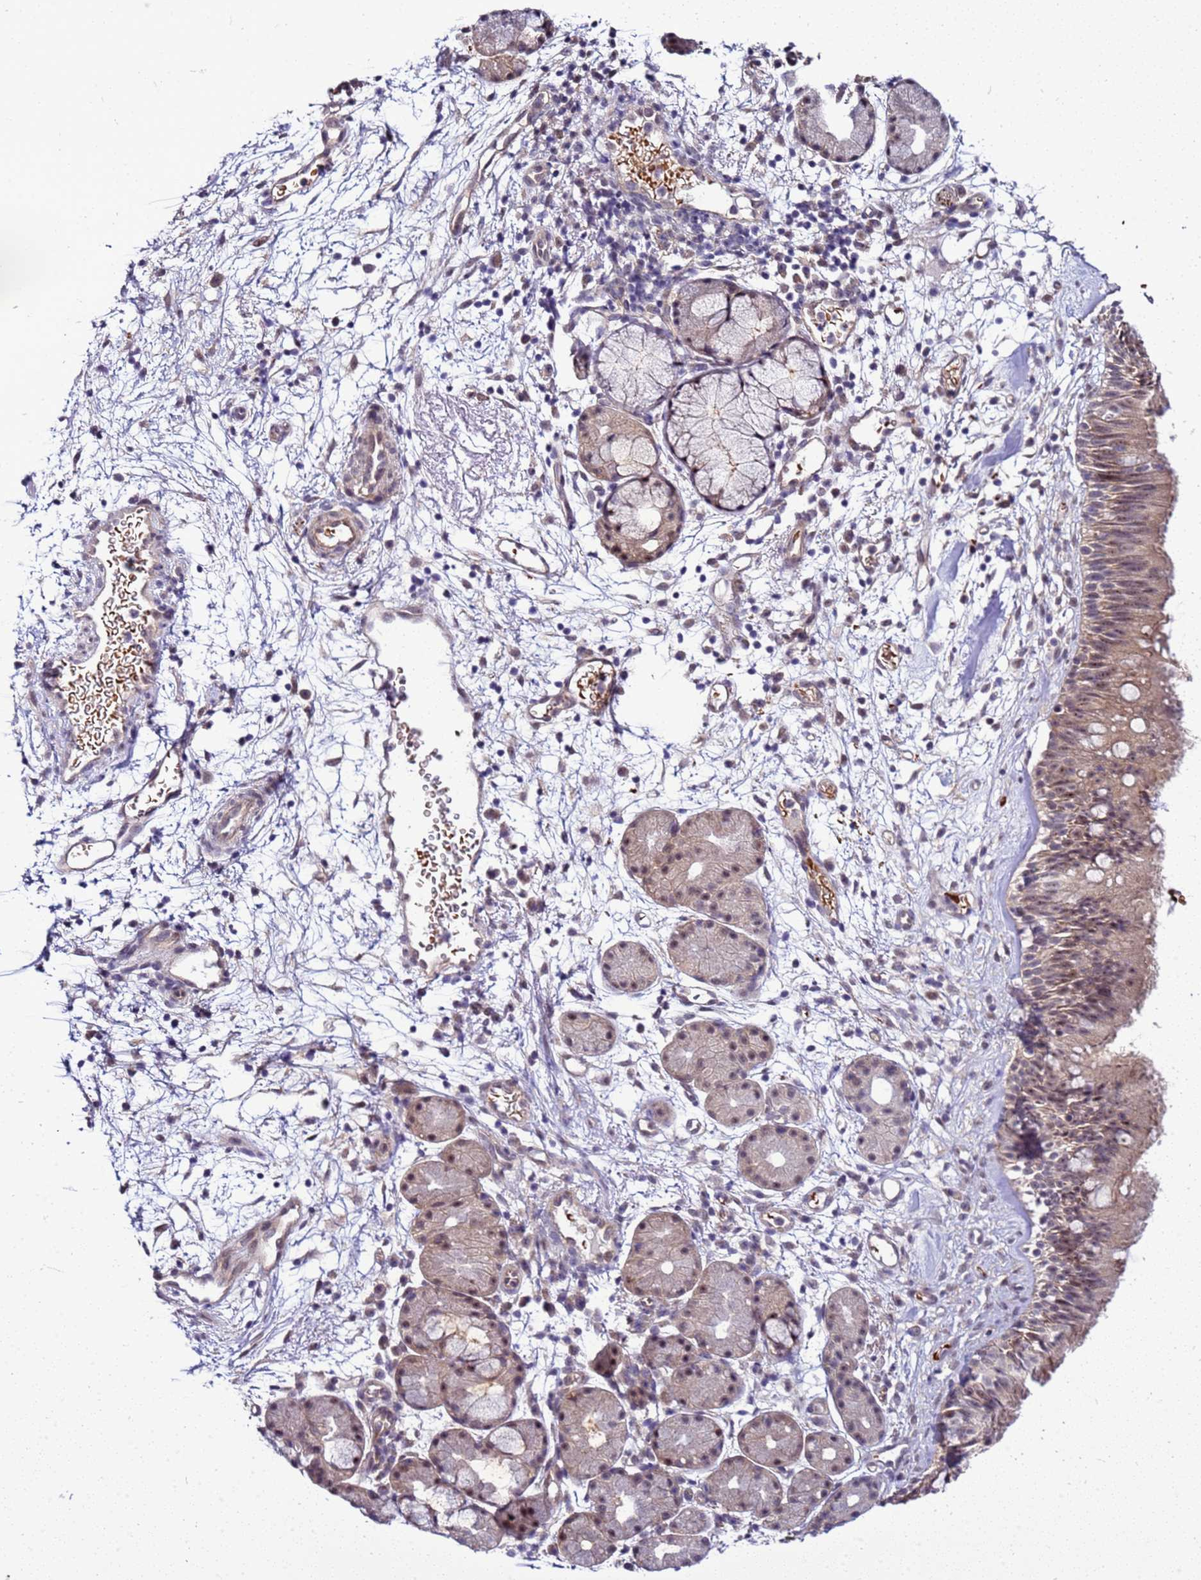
{"staining": {"intensity": "weak", "quantity": ">75%", "location": "cytoplasmic/membranous,nuclear"}, "tissue": "nasopharynx", "cell_type": "Respiratory epithelial cells", "image_type": "normal", "snomed": [{"axis": "morphology", "description": "Normal tissue, NOS"}, {"axis": "topography", "description": "Nasopharynx"}], "caption": "Approximately >75% of respiratory epithelial cells in unremarkable human nasopharynx exhibit weak cytoplasmic/membranous,nuclear protein staining as visualized by brown immunohistochemical staining.", "gene": "GEN1", "patient": {"sex": "female", "age": 81}}